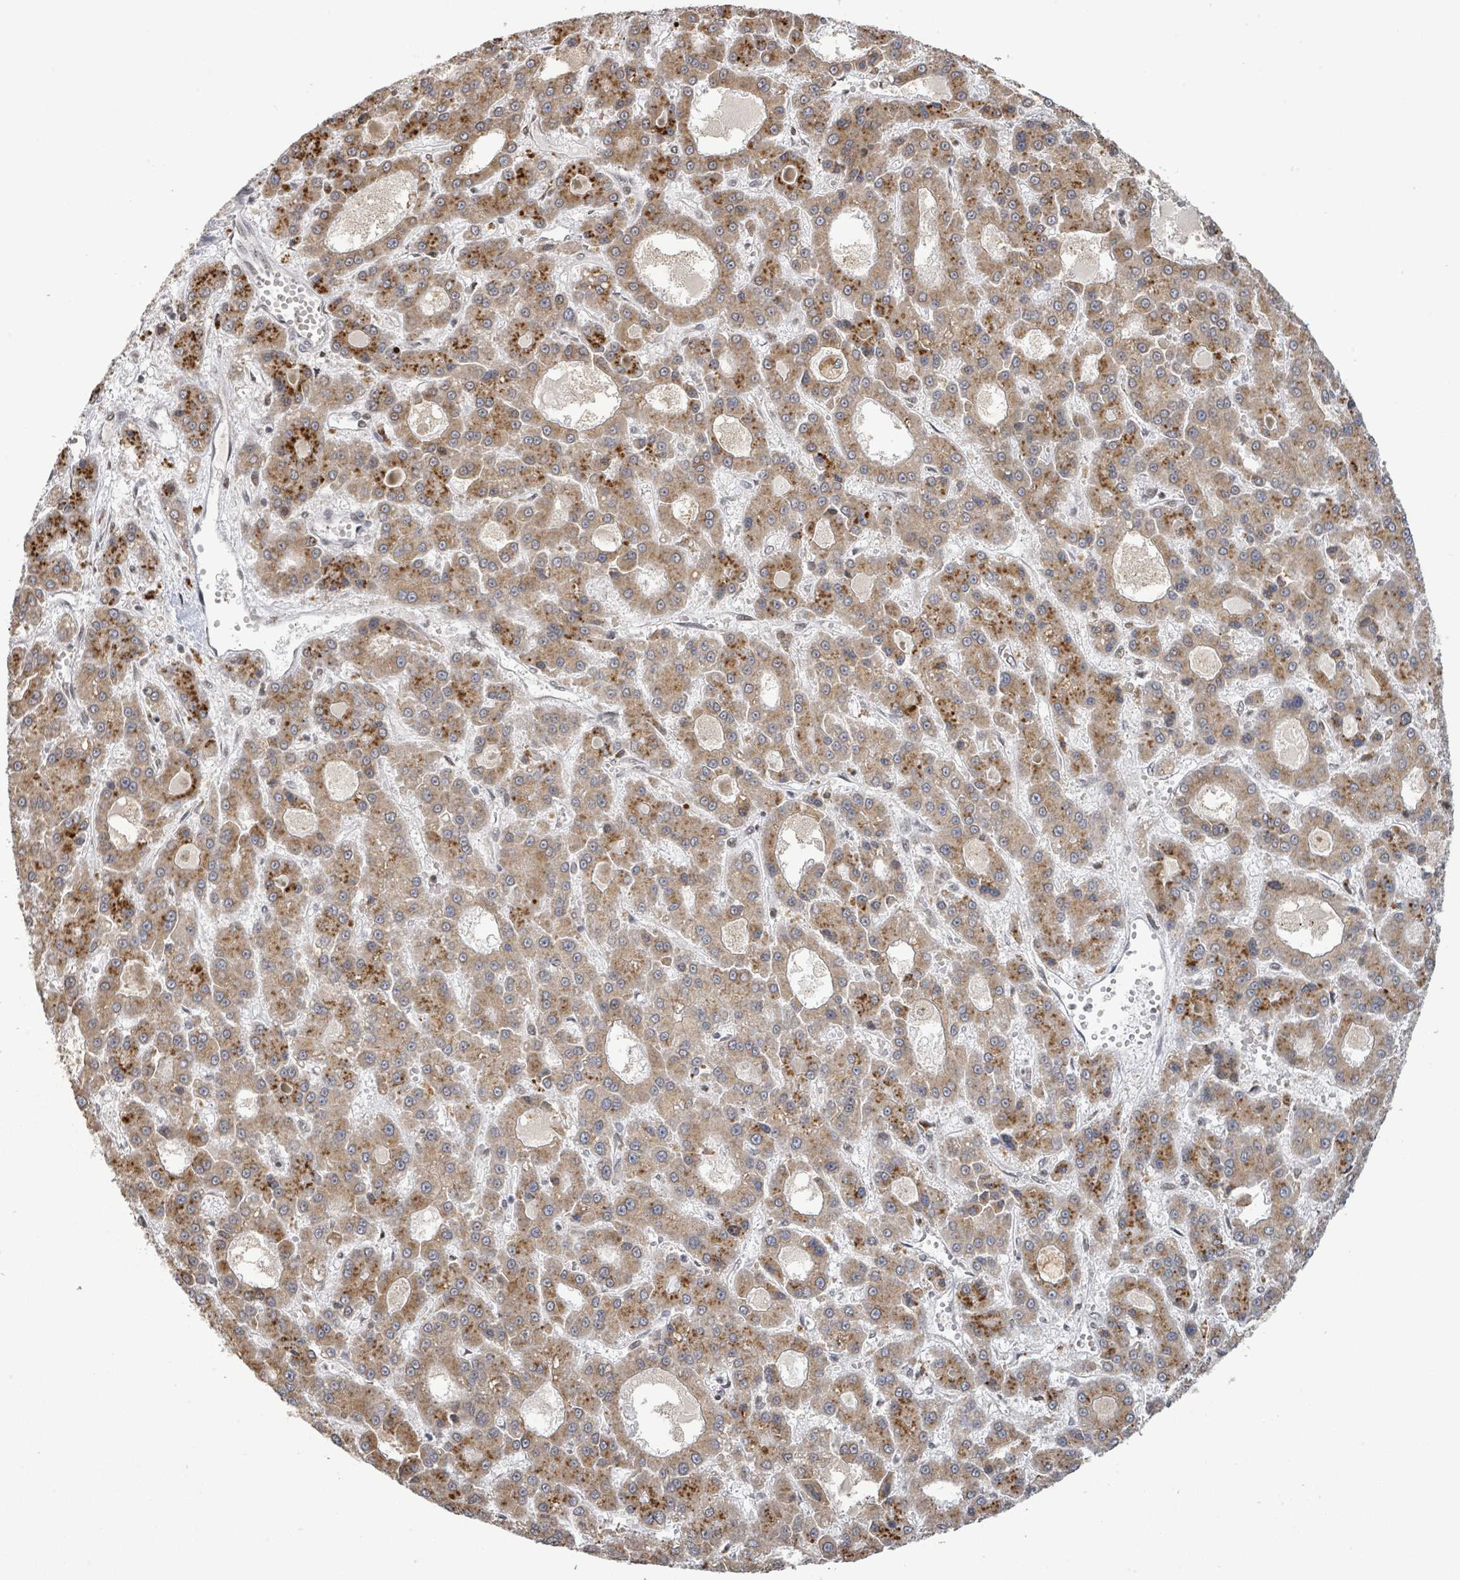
{"staining": {"intensity": "moderate", "quantity": ">75%", "location": "cytoplasmic/membranous"}, "tissue": "liver cancer", "cell_type": "Tumor cells", "image_type": "cancer", "snomed": [{"axis": "morphology", "description": "Carcinoma, Hepatocellular, NOS"}, {"axis": "topography", "description": "Liver"}], "caption": "Protein positivity by immunohistochemistry (IHC) shows moderate cytoplasmic/membranous staining in approximately >75% of tumor cells in liver hepatocellular carcinoma.", "gene": "SBF2", "patient": {"sex": "male", "age": 70}}